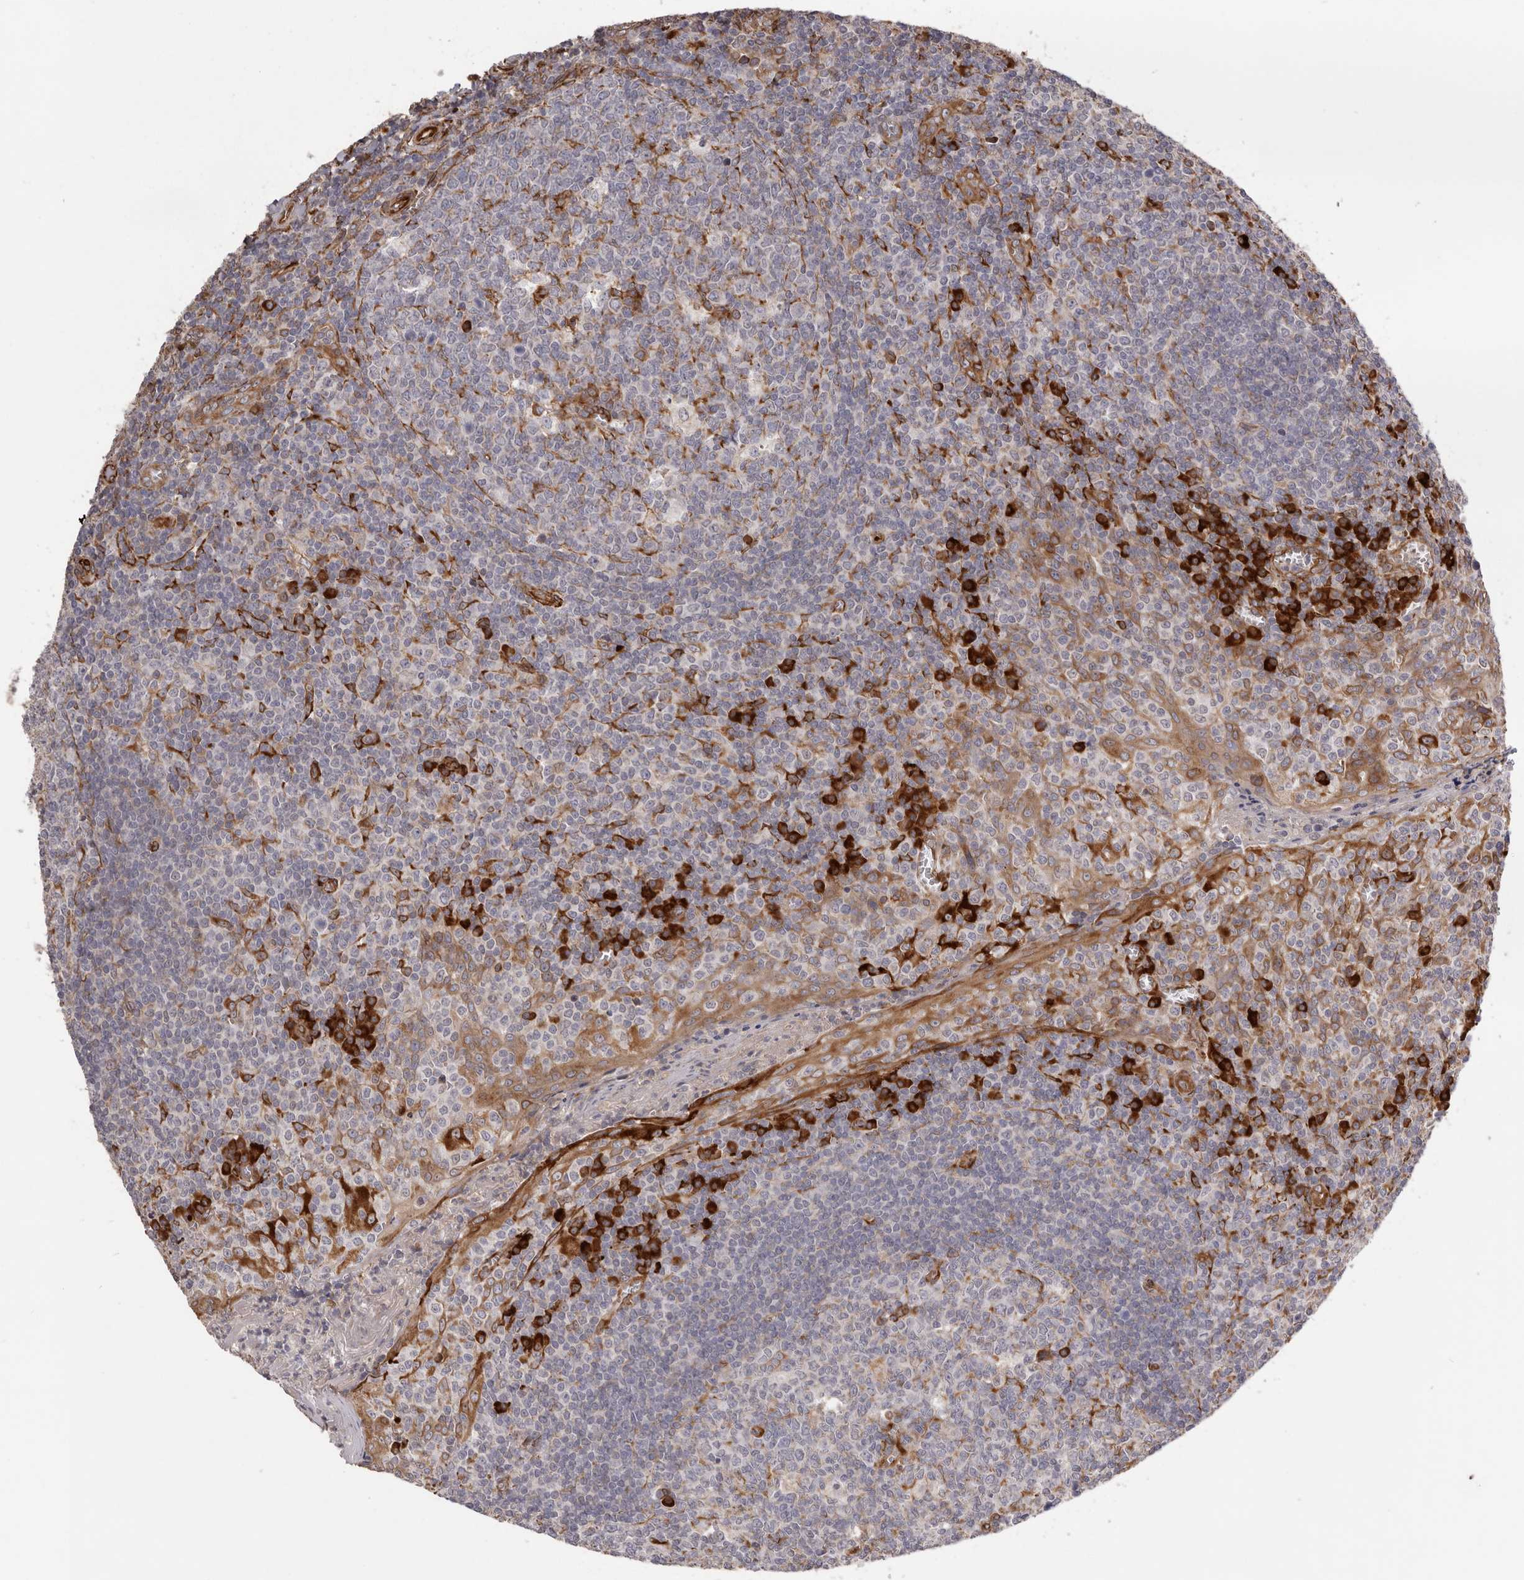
{"staining": {"intensity": "moderate", "quantity": "<25%", "location": "cytoplasmic/membranous"}, "tissue": "tonsil", "cell_type": "Germinal center cells", "image_type": "normal", "snomed": [{"axis": "morphology", "description": "Normal tissue, NOS"}, {"axis": "topography", "description": "Tonsil"}], "caption": "A brown stain shows moderate cytoplasmic/membranous expression of a protein in germinal center cells of unremarkable tonsil. Using DAB (brown) and hematoxylin (blue) stains, captured at high magnification using brightfield microscopy.", "gene": "WDTC1", "patient": {"sex": "female", "age": 19}}